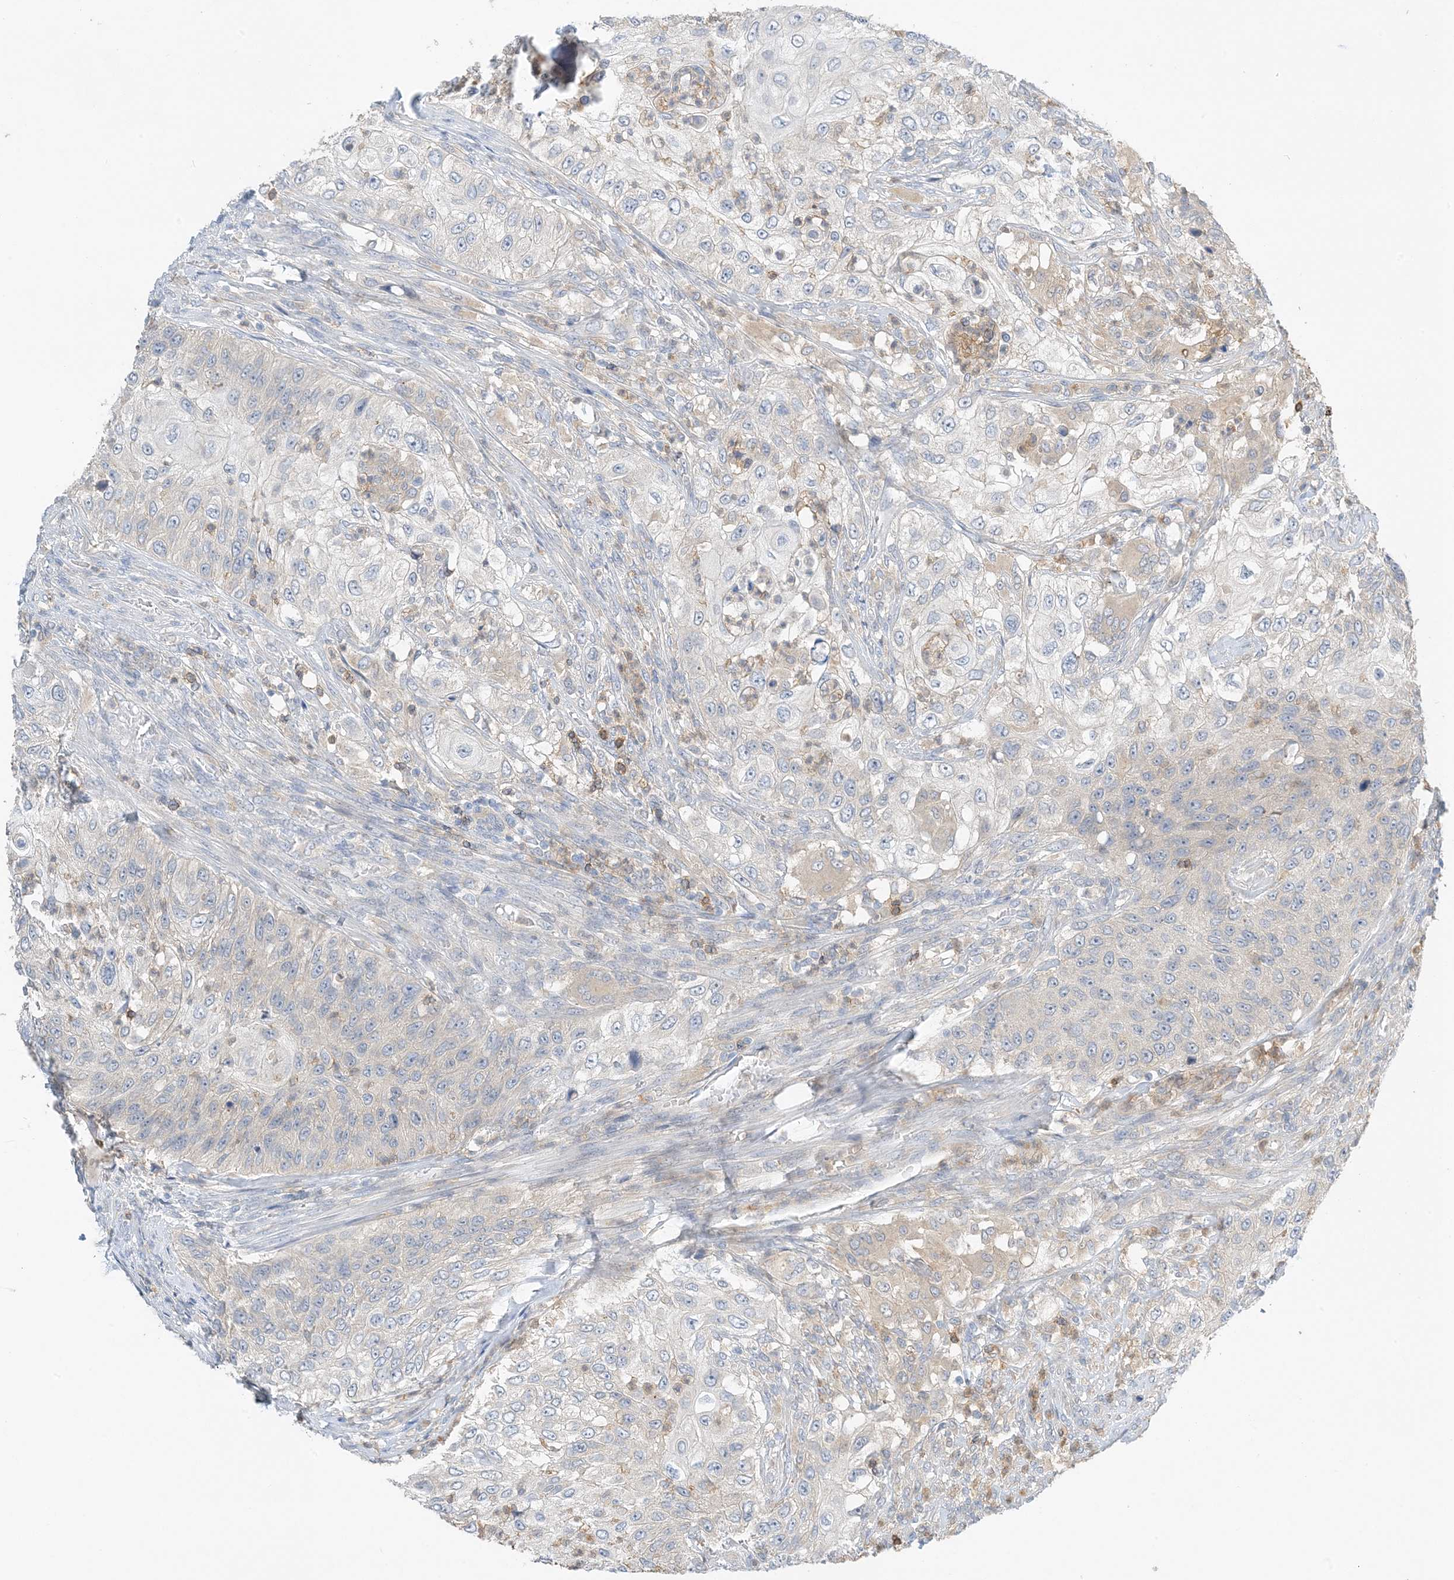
{"staining": {"intensity": "negative", "quantity": "none", "location": "none"}, "tissue": "urothelial cancer", "cell_type": "Tumor cells", "image_type": "cancer", "snomed": [{"axis": "morphology", "description": "Urothelial carcinoma, High grade"}, {"axis": "topography", "description": "Urinary bladder"}], "caption": "Tumor cells show no significant protein positivity in urothelial carcinoma (high-grade). (DAB (3,3'-diaminobenzidine) immunohistochemistry with hematoxylin counter stain).", "gene": "KIFBP", "patient": {"sex": "female", "age": 60}}